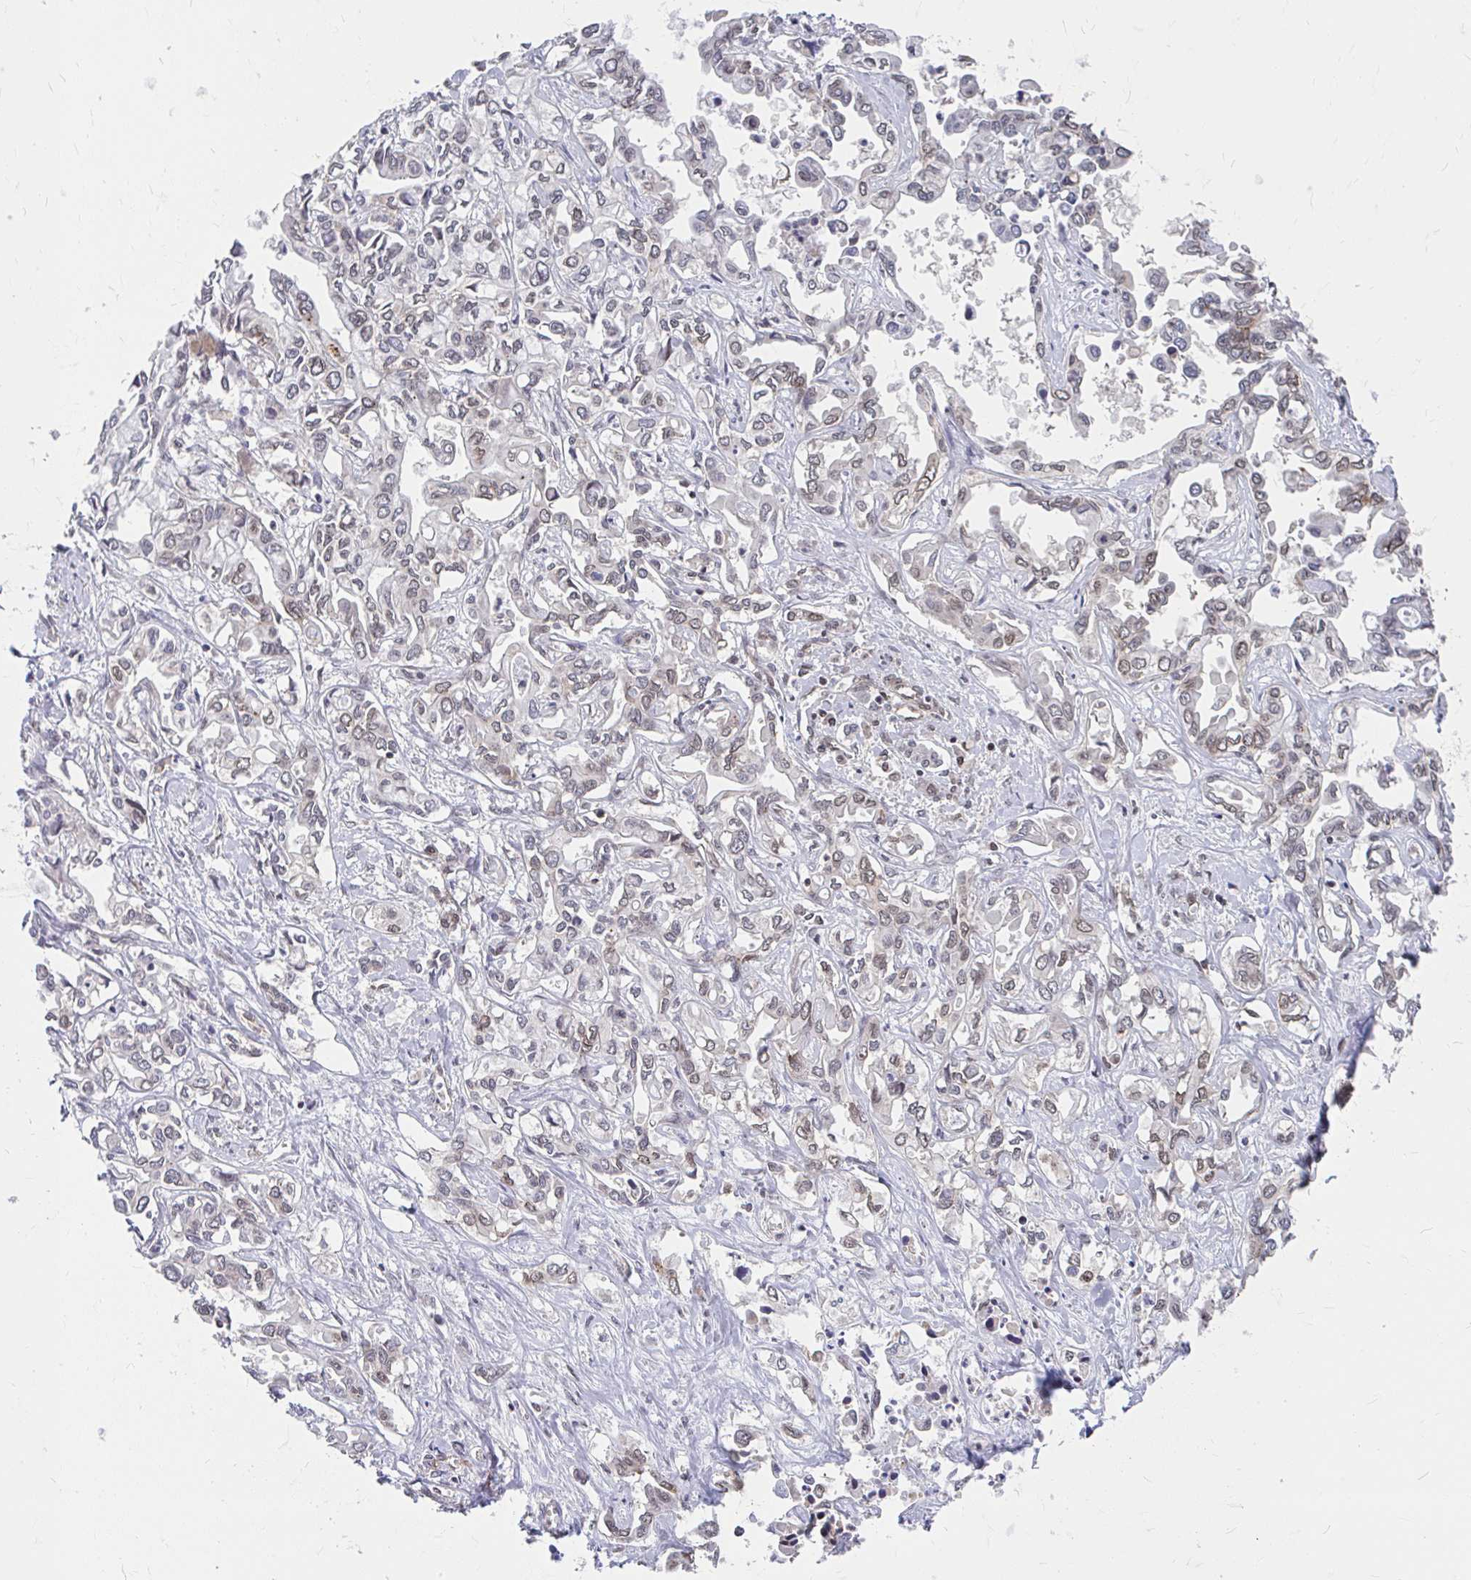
{"staining": {"intensity": "weak", "quantity": "<25%", "location": "cytoplasmic/membranous,nuclear"}, "tissue": "liver cancer", "cell_type": "Tumor cells", "image_type": "cancer", "snomed": [{"axis": "morphology", "description": "Cholangiocarcinoma"}, {"axis": "topography", "description": "Liver"}], "caption": "High magnification brightfield microscopy of cholangiocarcinoma (liver) stained with DAB (3,3'-diaminobenzidine) (brown) and counterstained with hematoxylin (blue): tumor cells show no significant positivity.", "gene": "XPO1", "patient": {"sex": "female", "age": 64}}